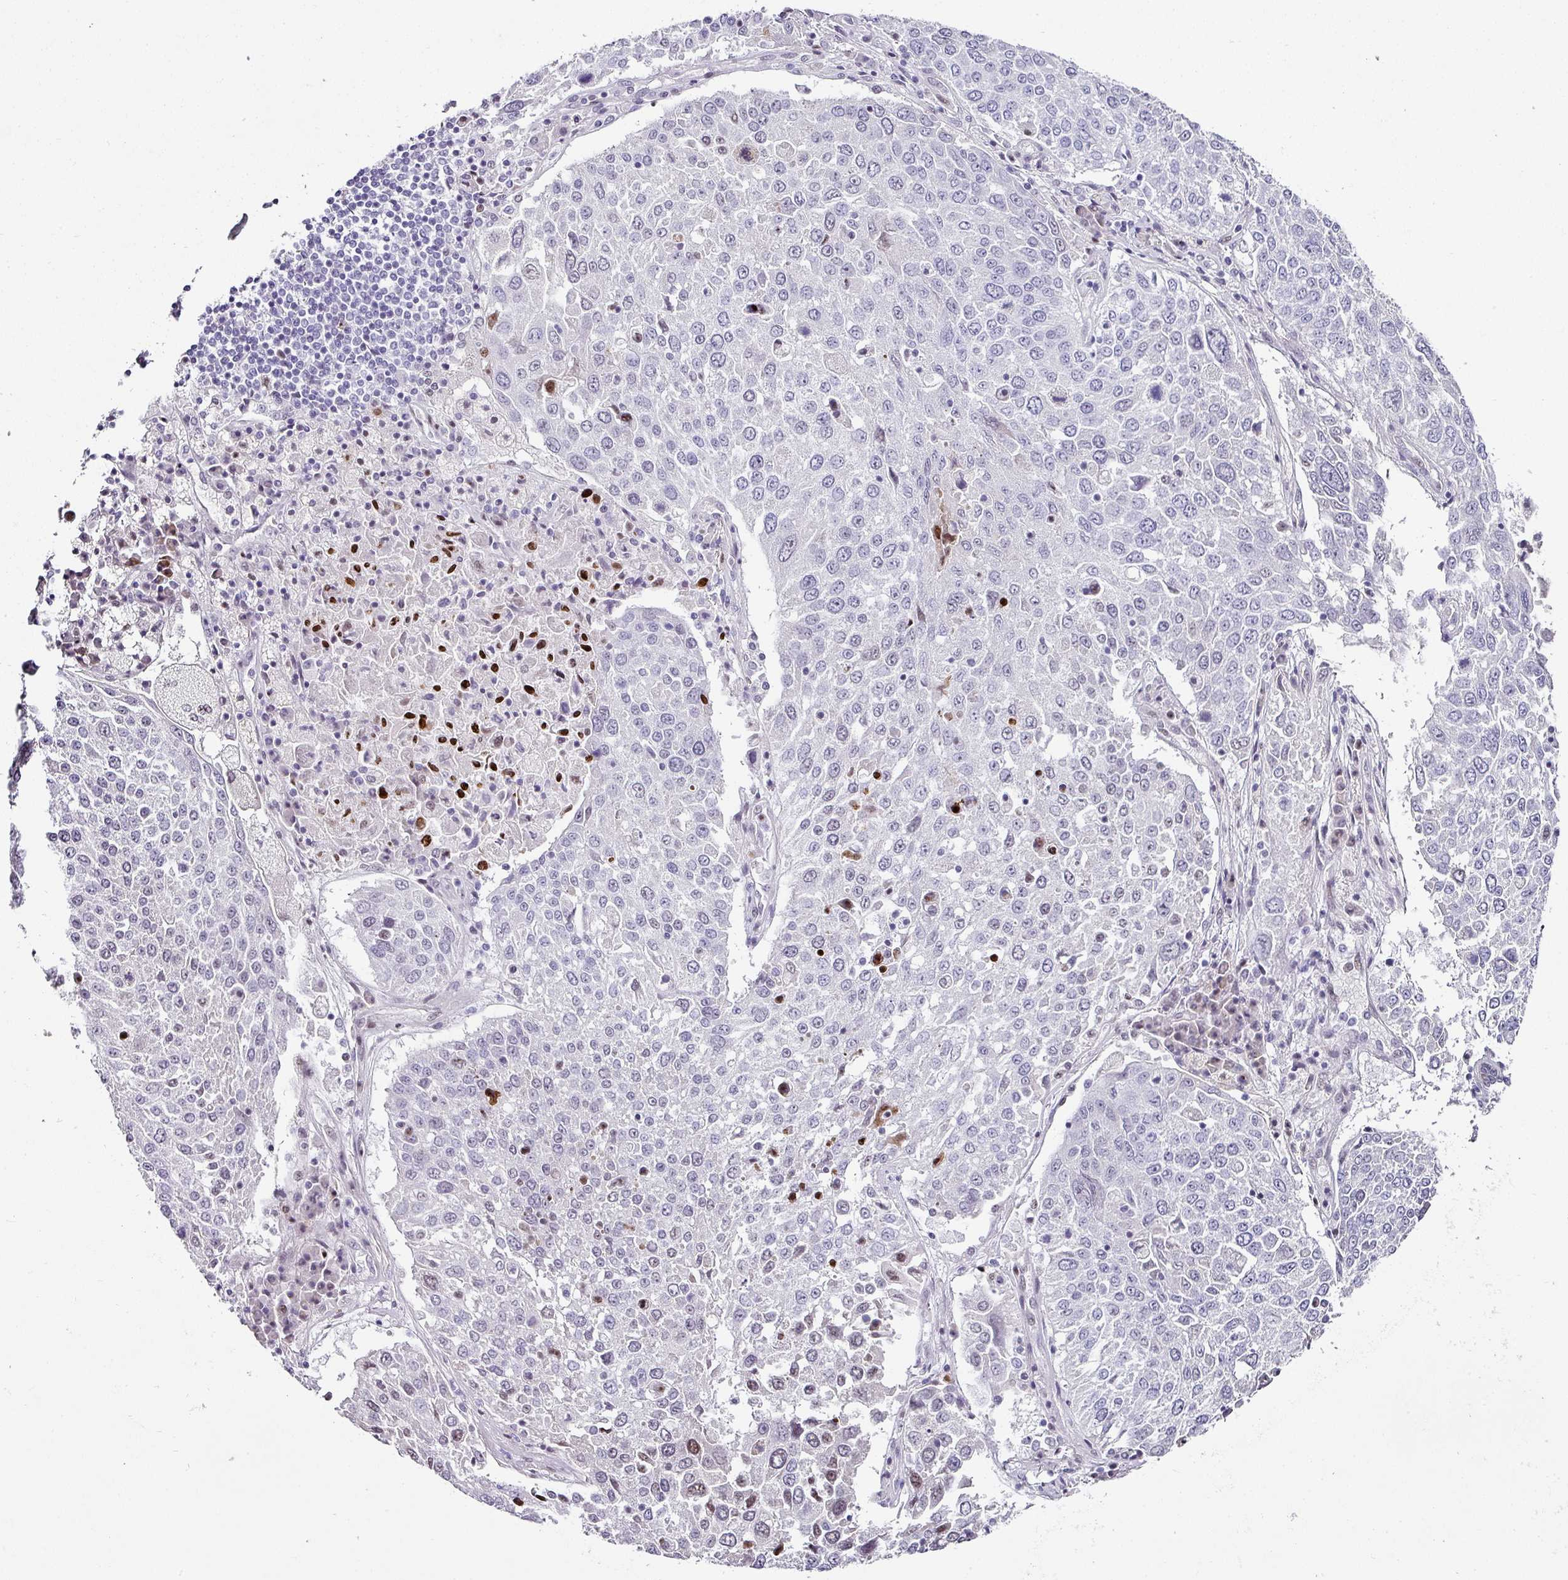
{"staining": {"intensity": "weak", "quantity": "<25%", "location": "nuclear"}, "tissue": "lung cancer", "cell_type": "Tumor cells", "image_type": "cancer", "snomed": [{"axis": "morphology", "description": "Squamous cell carcinoma, NOS"}, {"axis": "topography", "description": "Lung"}], "caption": "Human lung squamous cell carcinoma stained for a protein using immunohistochemistry shows no expression in tumor cells.", "gene": "TRA2A", "patient": {"sex": "male", "age": 65}}